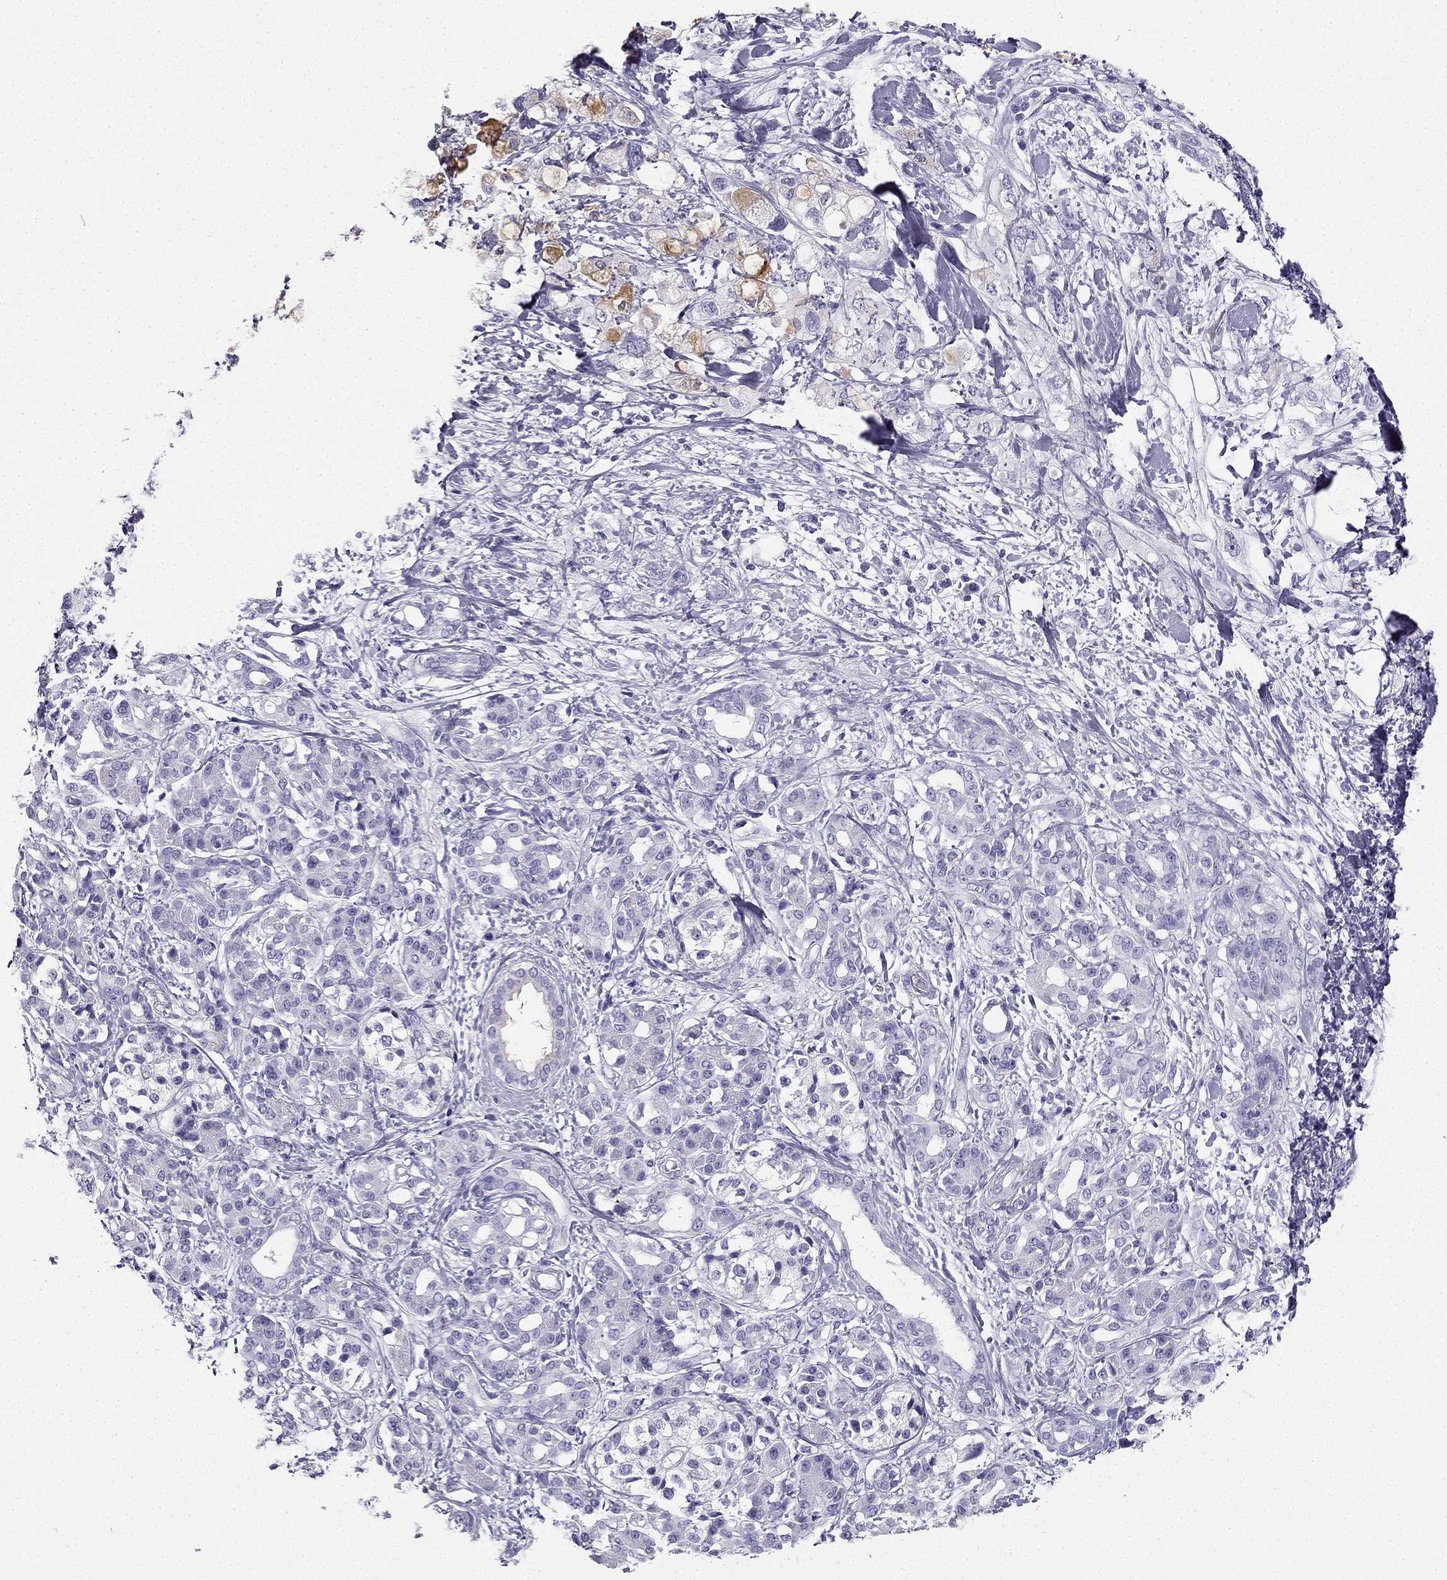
{"staining": {"intensity": "negative", "quantity": "none", "location": "none"}, "tissue": "pancreatic cancer", "cell_type": "Tumor cells", "image_type": "cancer", "snomed": [{"axis": "morphology", "description": "Adenocarcinoma, NOS"}, {"axis": "topography", "description": "Pancreas"}], "caption": "This is a photomicrograph of immunohistochemistry staining of pancreatic adenocarcinoma, which shows no positivity in tumor cells.", "gene": "TFF3", "patient": {"sex": "female", "age": 56}}